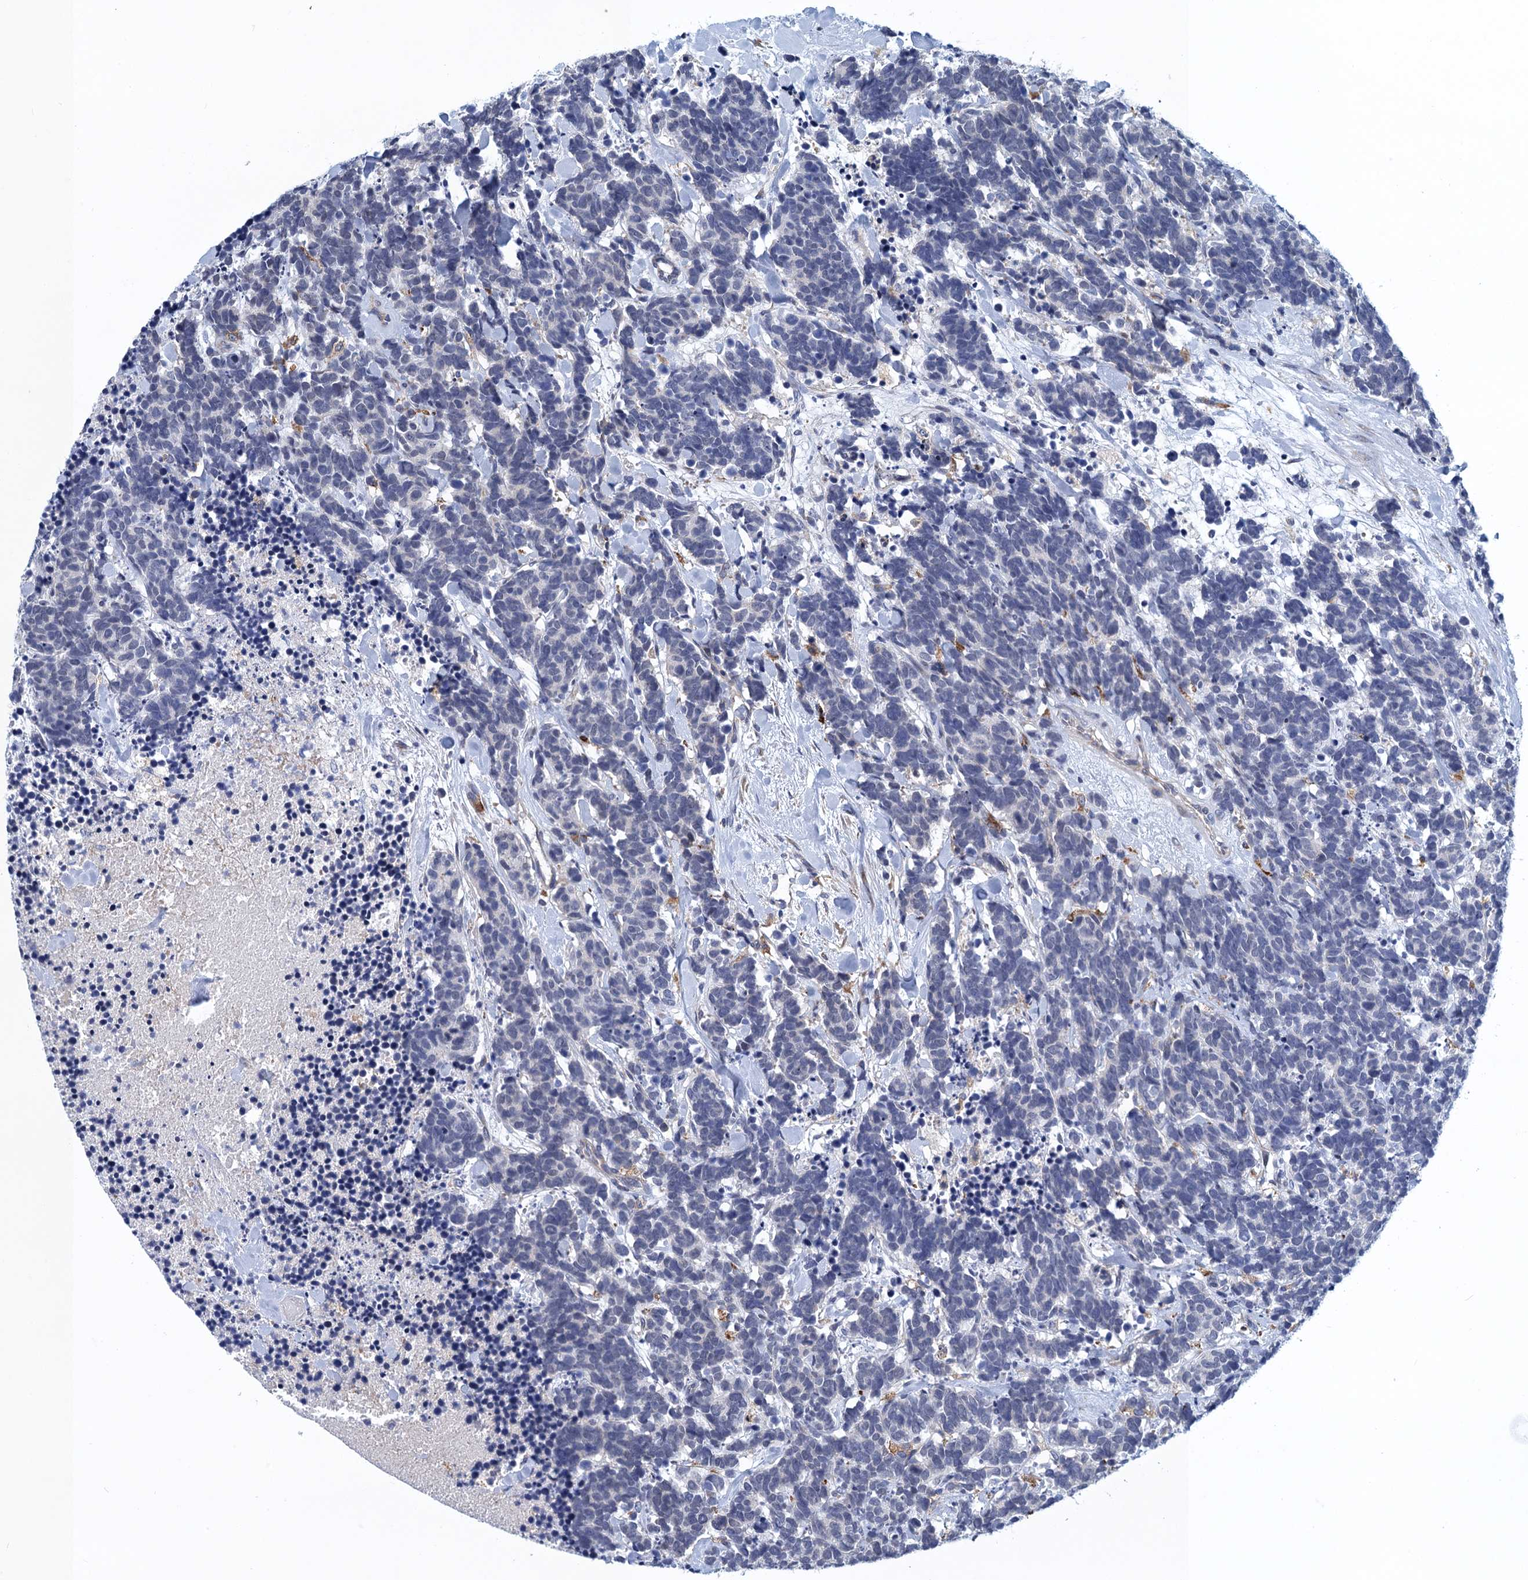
{"staining": {"intensity": "negative", "quantity": "none", "location": "none"}, "tissue": "carcinoid", "cell_type": "Tumor cells", "image_type": "cancer", "snomed": [{"axis": "morphology", "description": "Carcinoma, NOS"}, {"axis": "morphology", "description": "Carcinoid, malignant, NOS"}, {"axis": "topography", "description": "Prostate"}], "caption": "Immunohistochemistry (IHC) micrograph of human carcinoma stained for a protein (brown), which reveals no staining in tumor cells. (DAB (3,3'-diaminobenzidine) immunohistochemistry, high magnification).", "gene": "DNHD1", "patient": {"sex": "male", "age": 57}}